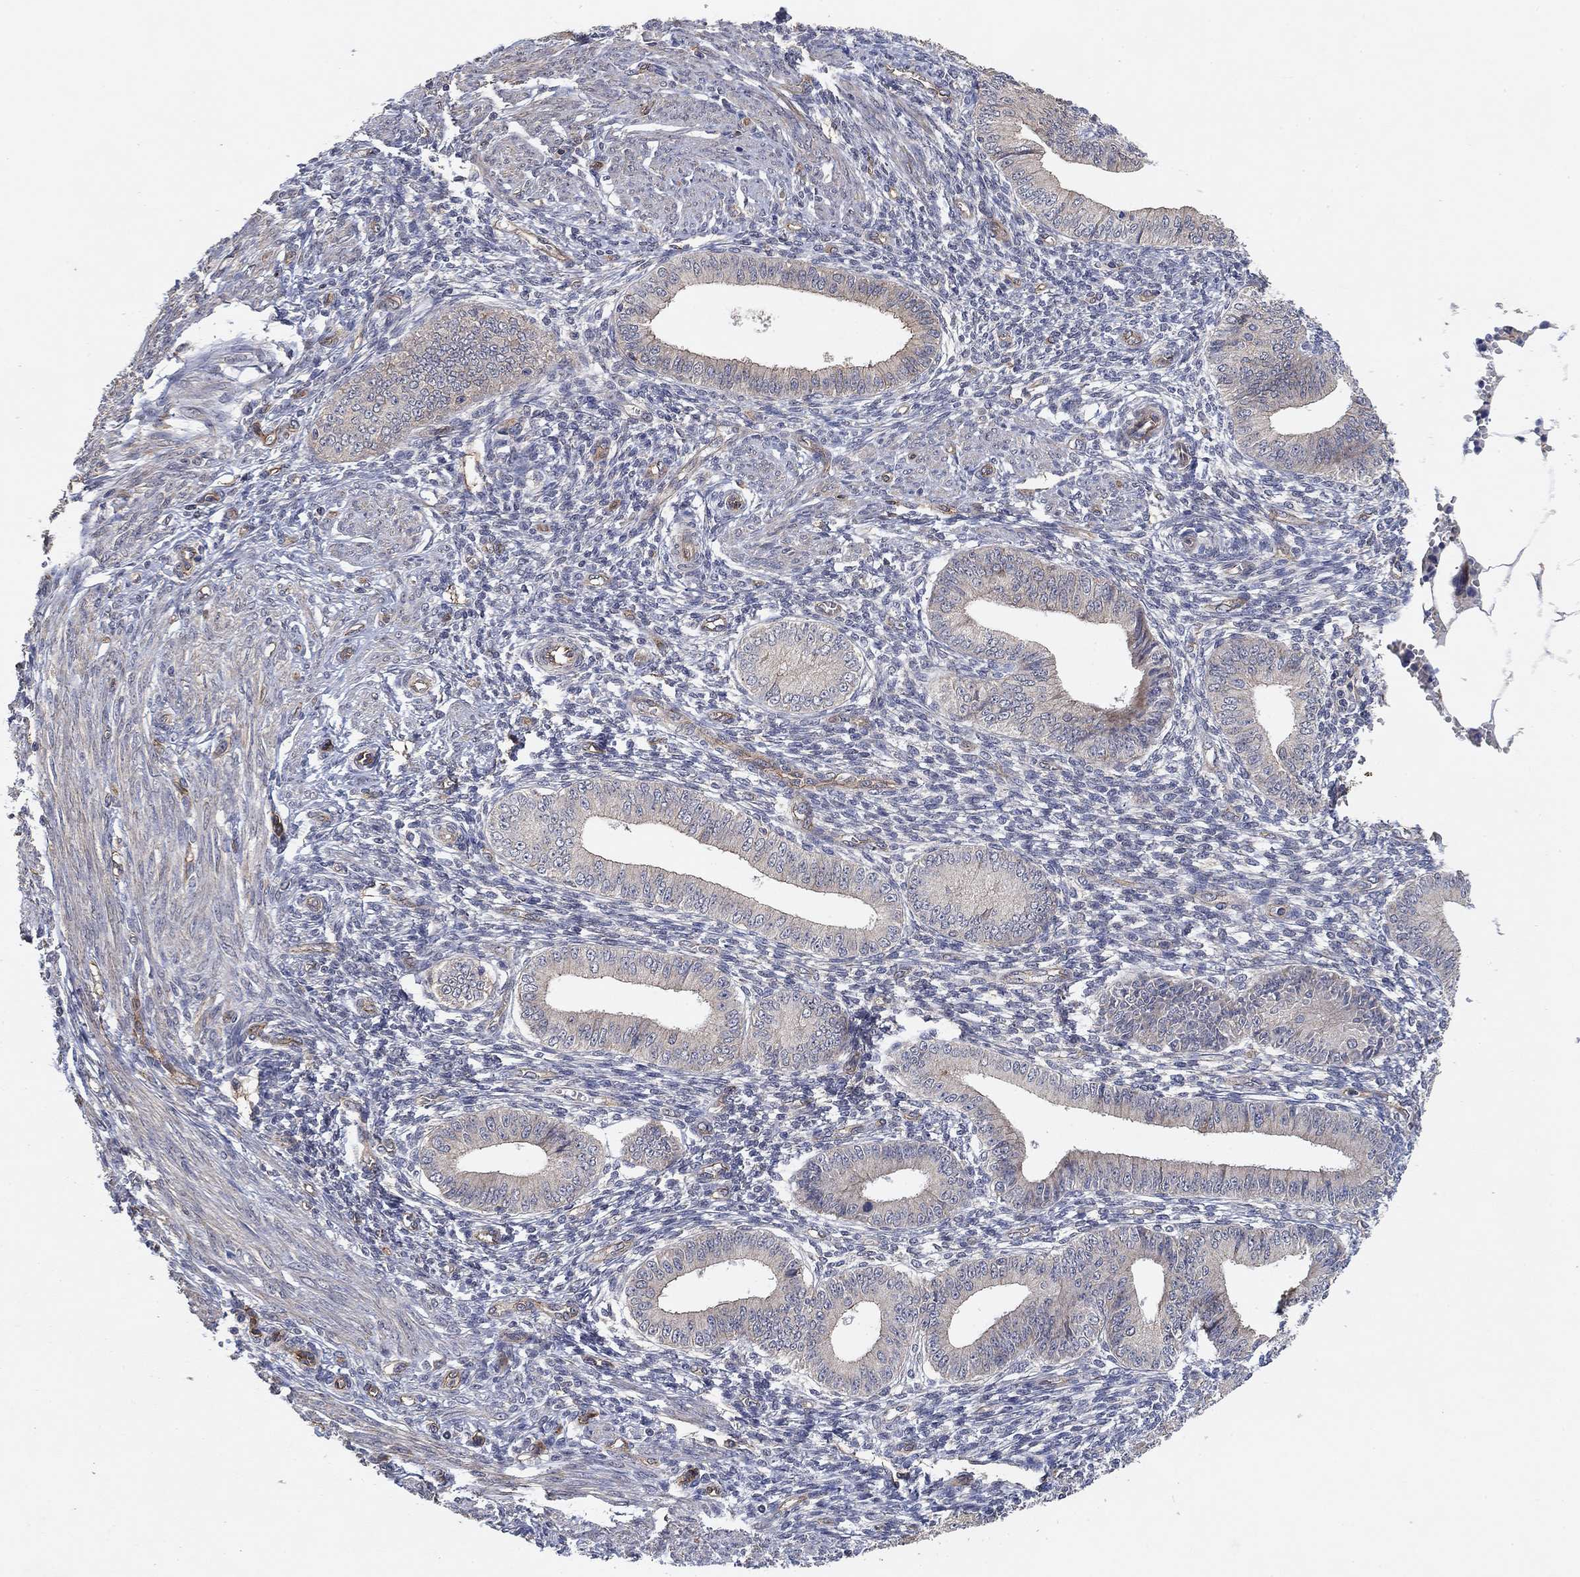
{"staining": {"intensity": "negative", "quantity": "none", "location": "none"}, "tissue": "endometrium", "cell_type": "Cells in endometrial stroma", "image_type": "normal", "snomed": [{"axis": "morphology", "description": "Normal tissue, NOS"}, {"axis": "topography", "description": "Endometrium"}], "caption": "IHC image of benign endometrium stained for a protein (brown), which exhibits no expression in cells in endometrial stroma. Brightfield microscopy of immunohistochemistry stained with DAB (3,3'-diaminobenzidine) (brown) and hematoxylin (blue), captured at high magnification.", "gene": "MCUR1", "patient": {"sex": "female", "age": 42}}